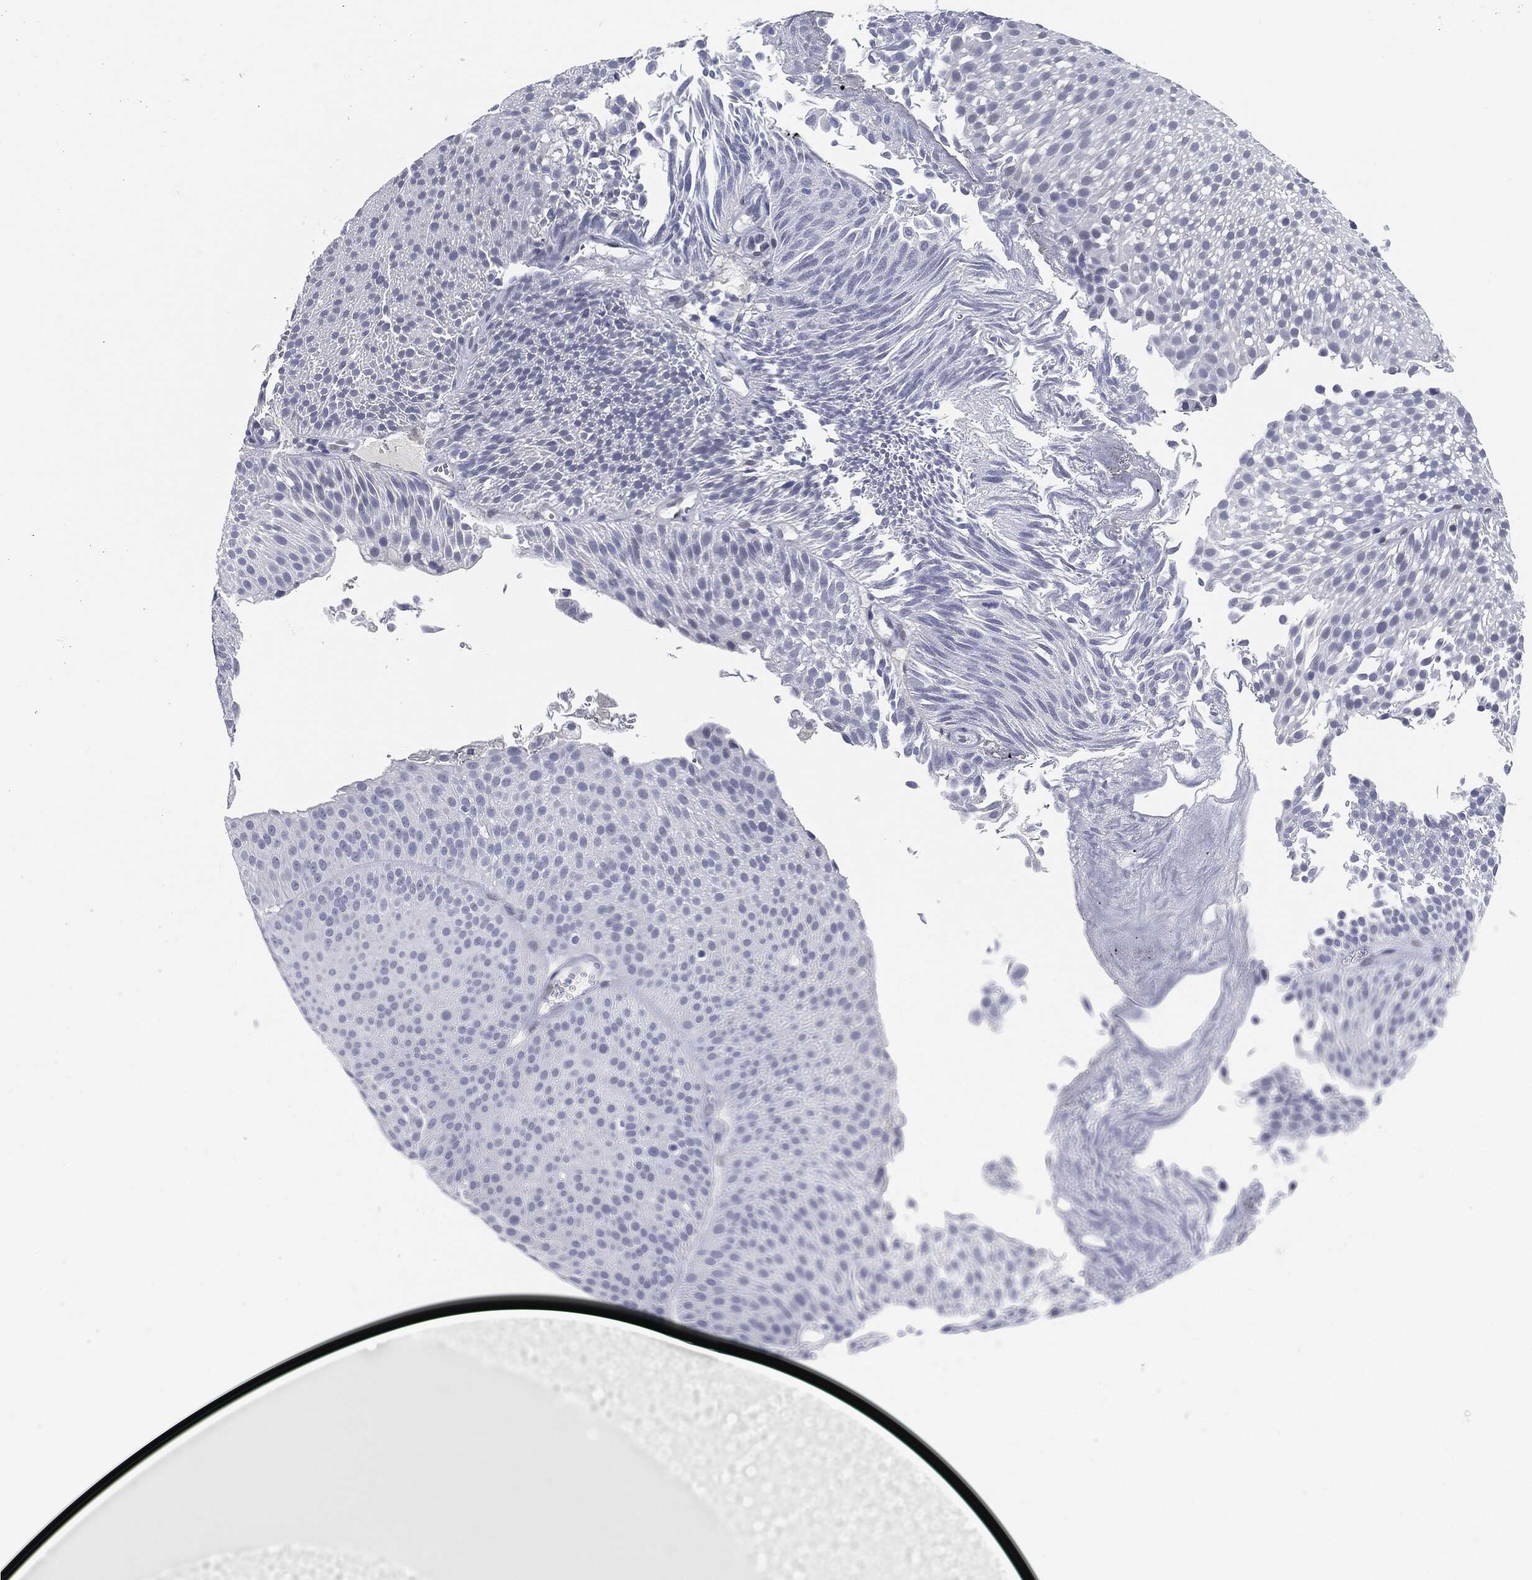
{"staining": {"intensity": "negative", "quantity": "none", "location": "none"}, "tissue": "urothelial cancer", "cell_type": "Tumor cells", "image_type": "cancer", "snomed": [{"axis": "morphology", "description": "Urothelial carcinoma, Low grade"}, {"axis": "topography", "description": "Urinary bladder"}], "caption": "A high-resolution image shows immunohistochemistry staining of urothelial cancer, which reveals no significant positivity in tumor cells. Brightfield microscopy of IHC stained with DAB (brown) and hematoxylin (blue), captured at high magnification.", "gene": "PROM1", "patient": {"sex": "male", "age": 65}}